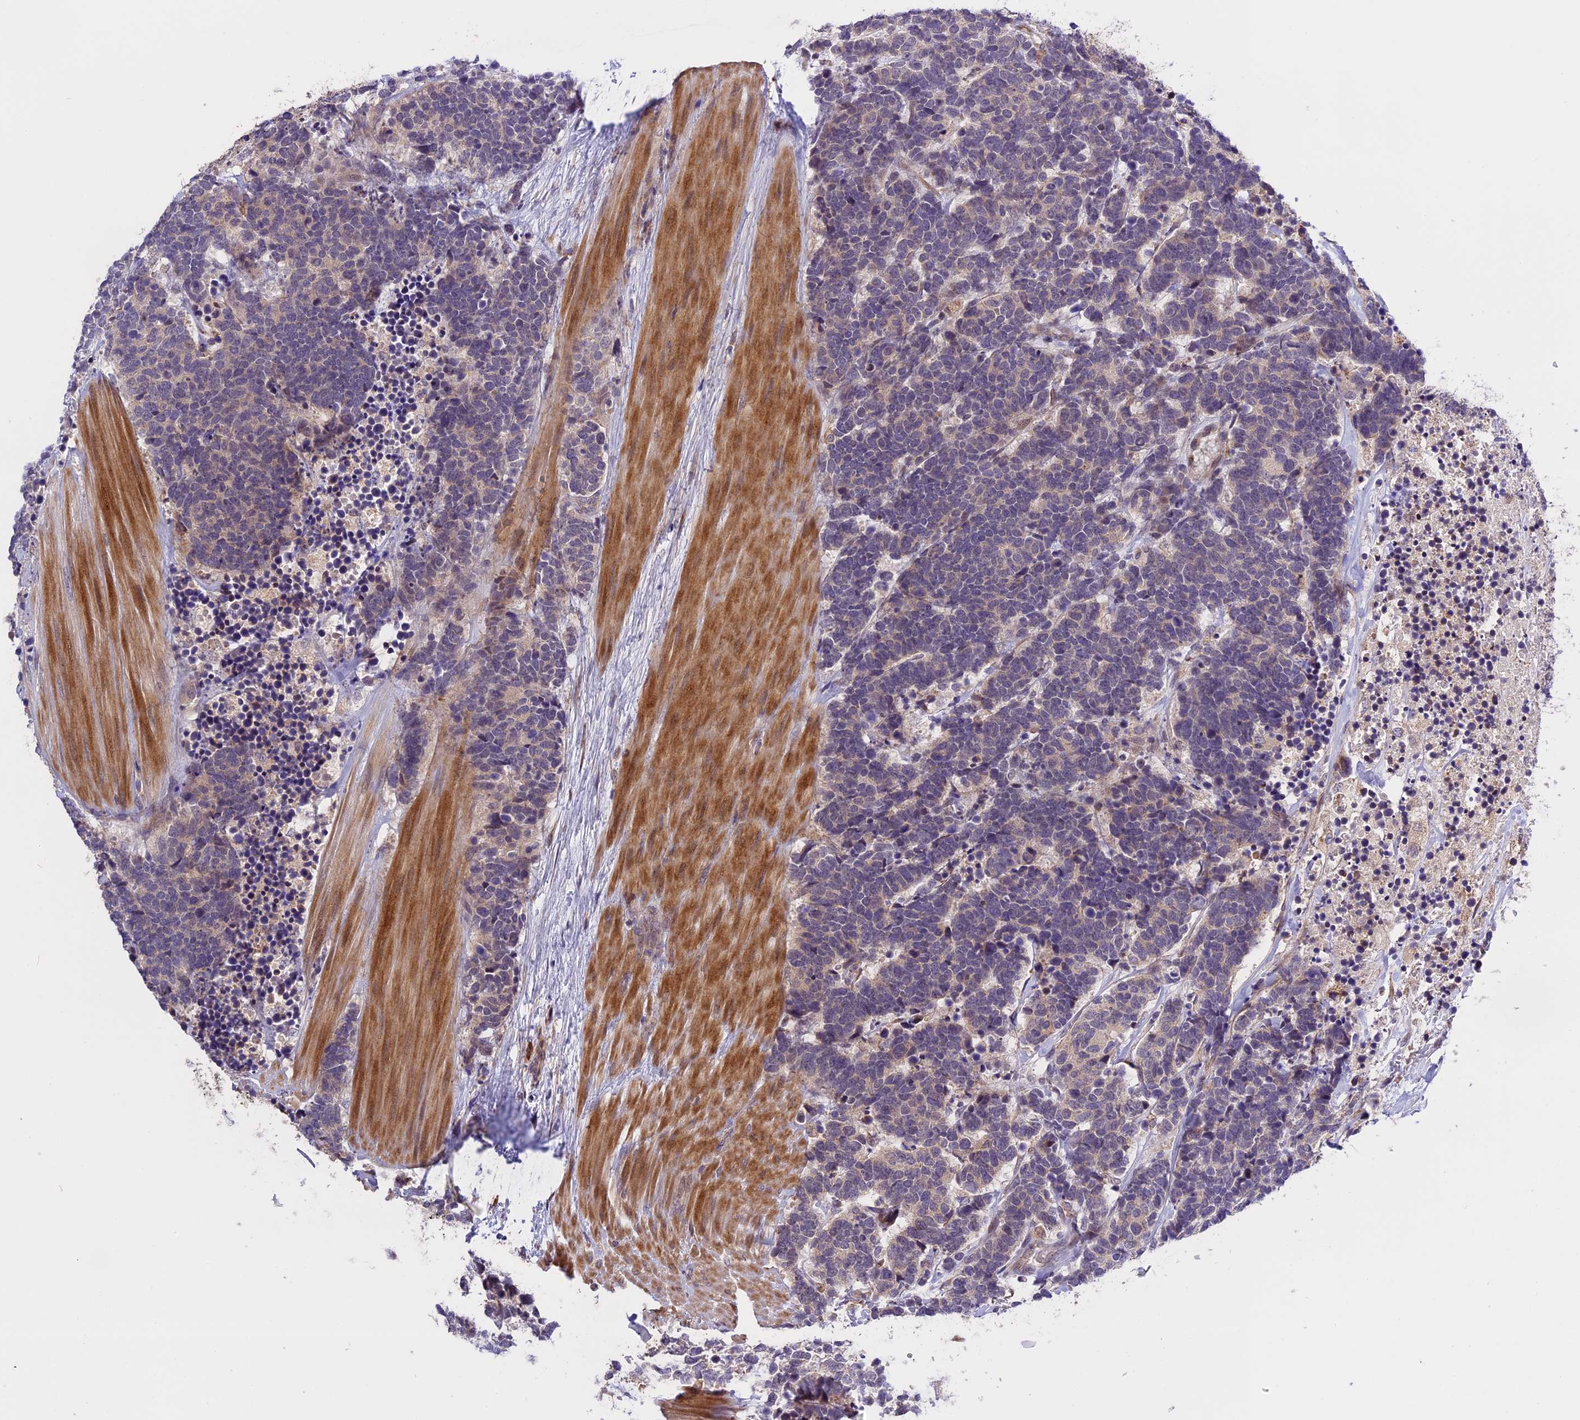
{"staining": {"intensity": "weak", "quantity": ">75%", "location": "cytoplasmic/membranous"}, "tissue": "carcinoid", "cell_type": "Tumor cells", "image_type": "cancer", "snomed": [{"axis": "morphology", "description": "Carcinoma, NOS"}, {"axis": "morphology", "description": "Carcinoid, malignant, NOS"}, {"axis": "topography", "description": "Urinary bladder"}], "caption": "Tumor cells exhibit low levels of weak cytoplasmic/membranous positivity in approximately >75% of cells in human malignant carcinoid.", "gene": "ABCC10", "patient": {"sex": "male", "age": 57}}